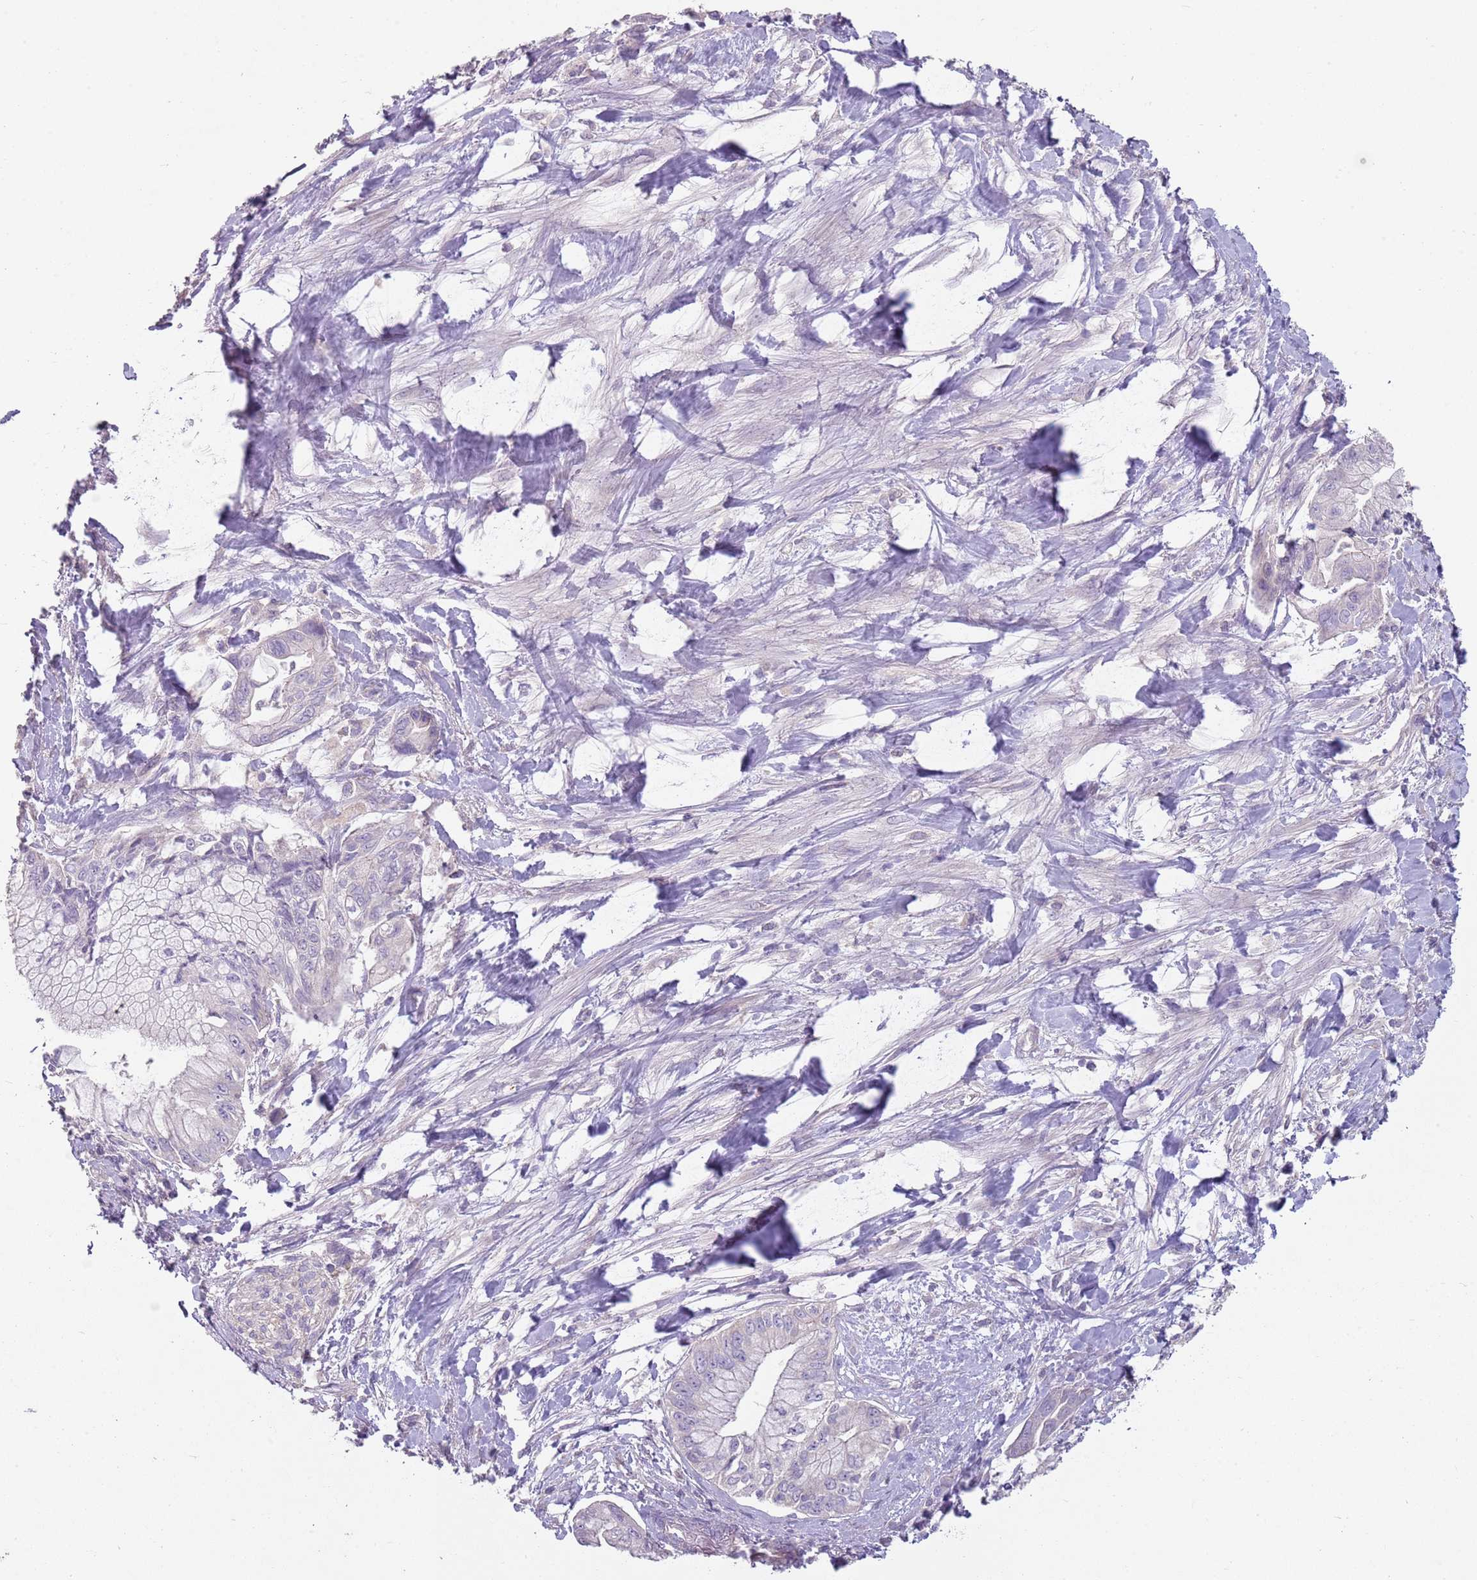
{"staining": {"intensity": "negative", "quantity": "none", "location": "none"}, "tissue": "pancreatic cancer", "cell_type": "Tumor cells", "image_type": "cancer", "snomed": [{"axis": "morphology", "description": "Adenocarcinoma, NOS"}, {"axis": "topography", "description": "Pancreas"}], "caption": "Tumor cells are negative for brown protein staining in pancreatic cancer (adenocarcinoma). (Brightfield microscopy of DAB immunohistochemistry at high magnification).", "gene": "ZNF583", "patient": {"sex": "male", "age": 48}}